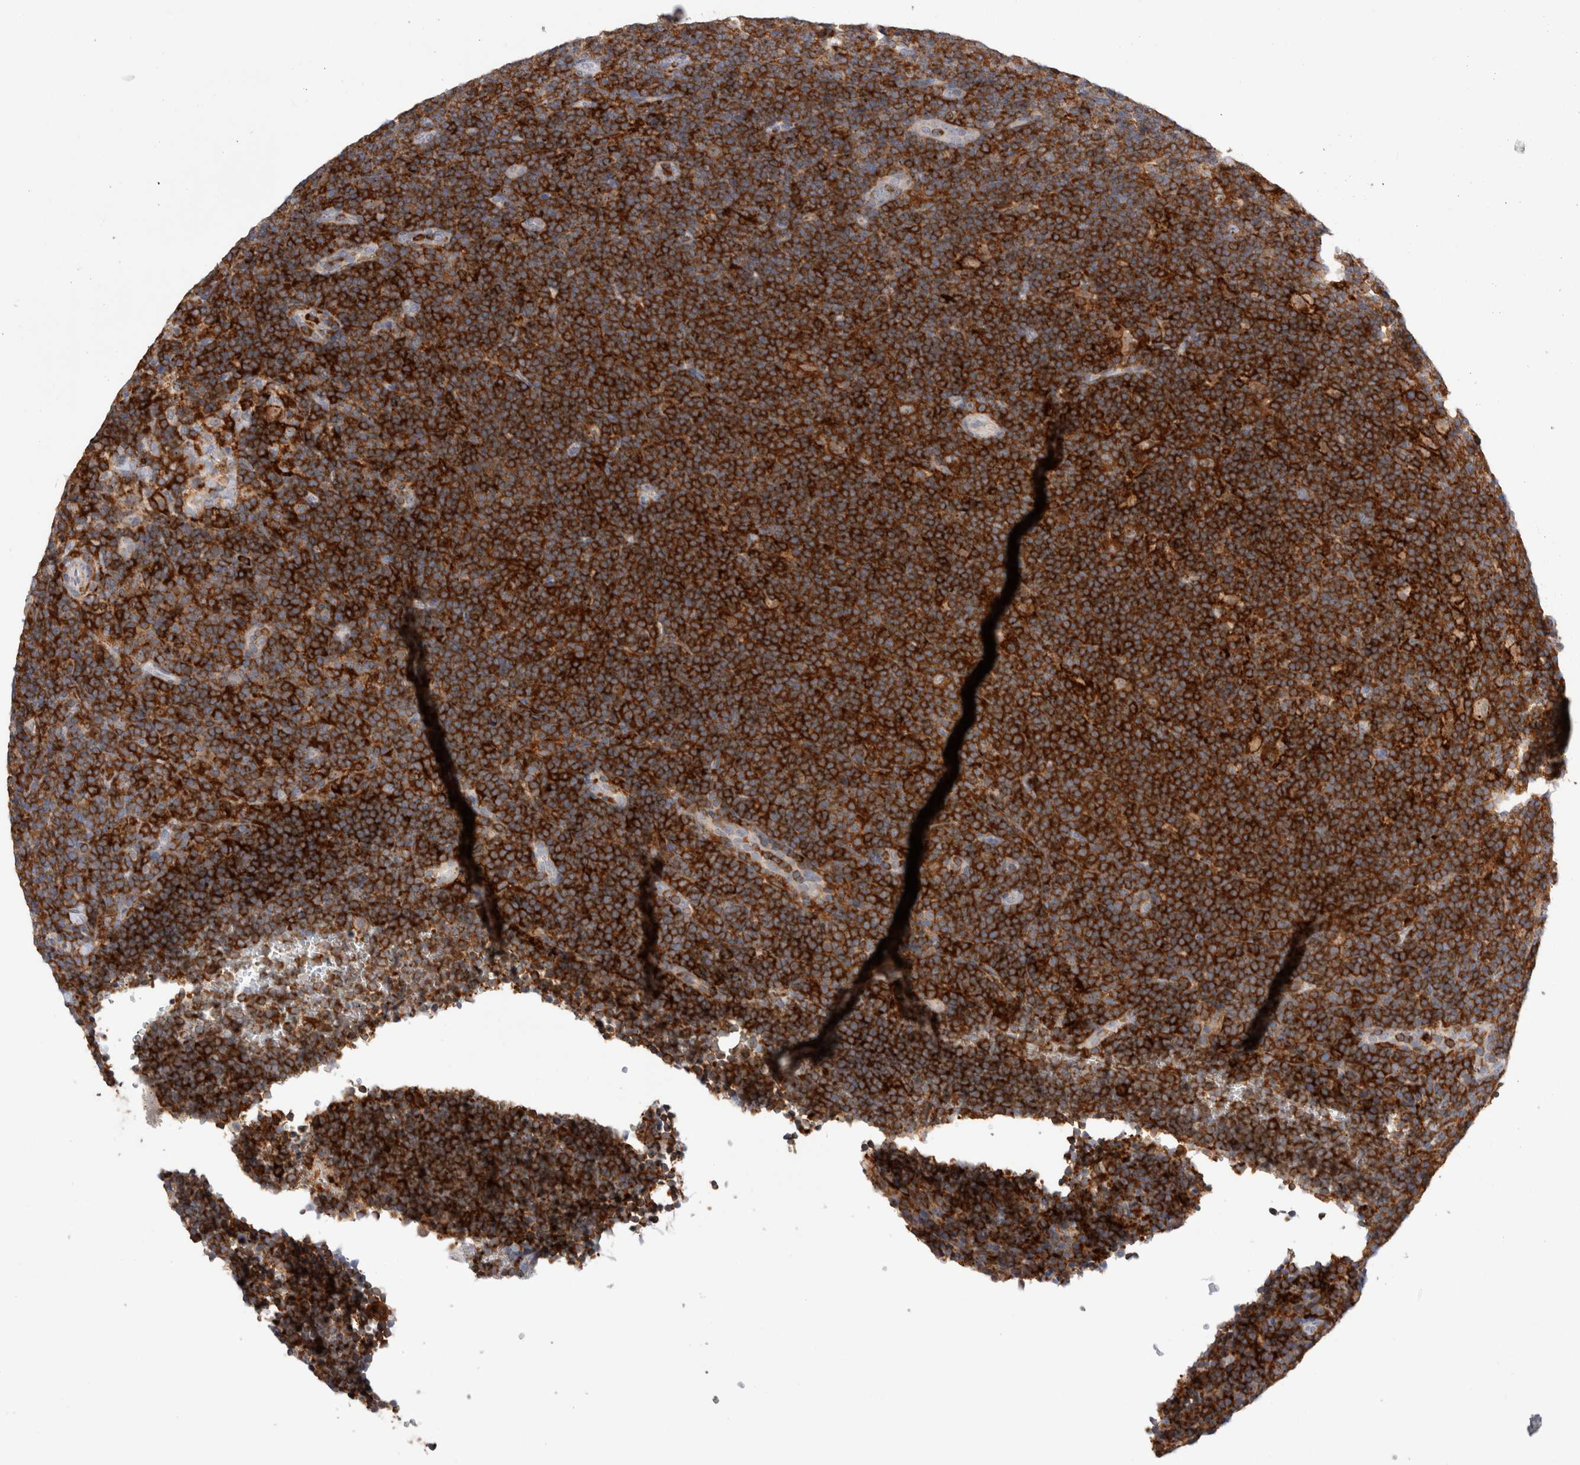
{"staining": {"intensity": "strong", "quantity": ">75%", "location": "cytoplasmic/membranous"}, "tissue": "lymphoma", "cell_type": "Tumor cells", "image_type": "cancer", "snomed": [{"axis": "morphology", "description": "Hodgkin's disease, NOS"}, {"axis": "topography", "description": "Lymph node"}], "caption": "Protein analysis of lymphoma tissue shows strong cytoplasmic/membranous expression in approximately >75% of tumor cells. The protein of interest is stained brown, and the nuclei are stained in blue (DAB (3,3'-diaminobenzidine) IHC with brightfield microscopy, high magnification).", "gene": "CCDC88B", "patient": {"sex": "female", "age": 57}}